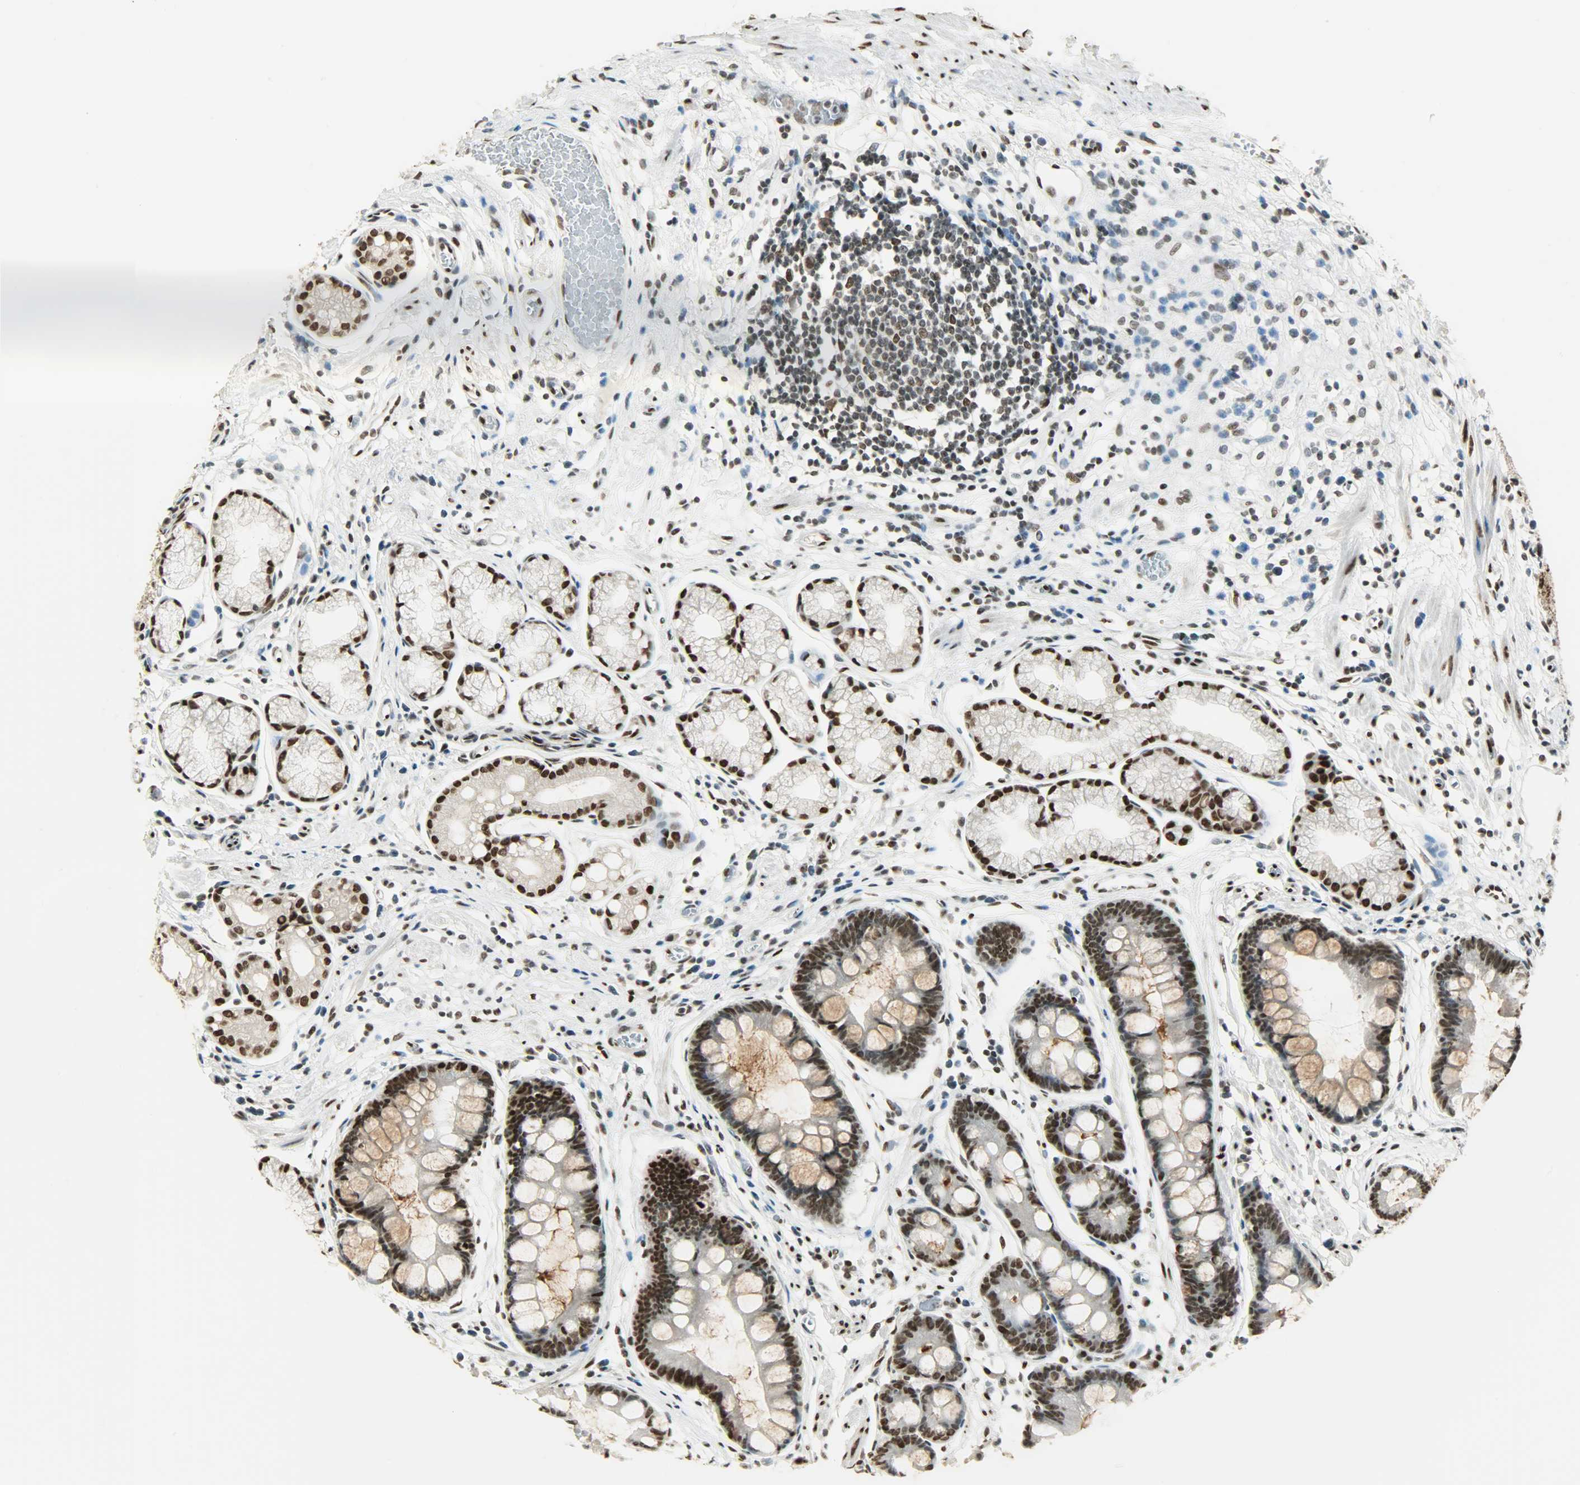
{"staining": {"intensity": "strong", "quantity": "25%-75%", "location": "nuclear"}, "tissue": "stomach", "cell_type": "Glandular cells", "image_type": "normal", "snomed": [{"axis": "morphology", "description": "Normal tissue, NOS"}, {"axis": "morphology", "description": "Inflammation, NOS"}, {"axis": "topography", "description": "Stomach, lower"}], "caption": "Immunohistochemical staining of normal human stomach demonstrates strong nuclear protein expression in approximately 25%-75% of glandular cells.", "gene": "MYEF2", "patient": {"sex": "male", "age": 59}}